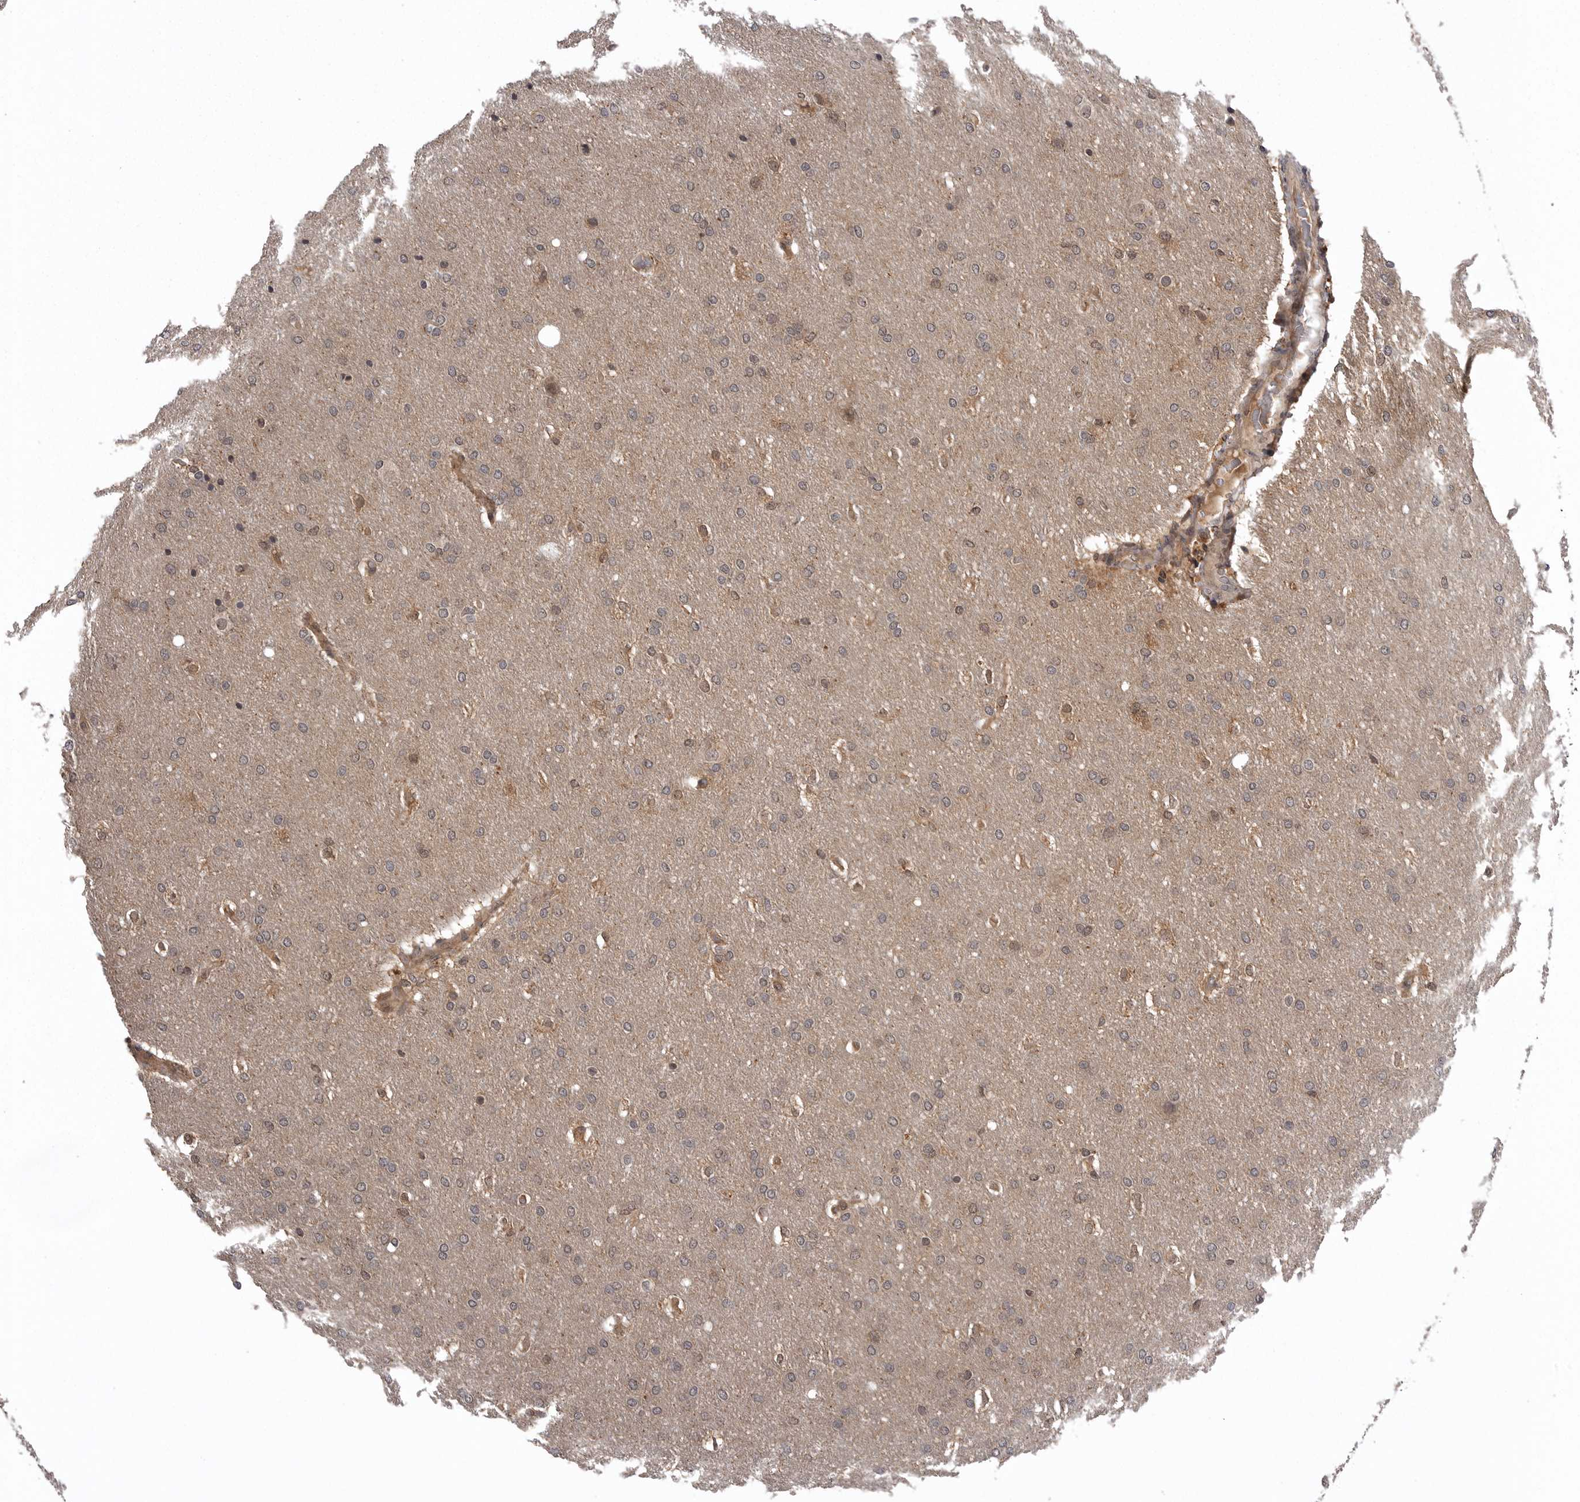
{"staining": {"intensity": "weak", "quantity": "<25%", "location": "nuclear"}, "tissue": "glioma", "cell_type": "Tumor cells", "image_type": "cancer", "snomed": [{"axis": "morphology", "description": "Glioma, malignant, Low grade"}, {"axis": "topography", "description": "Brain"}], "caption": "Tumor cells show no significant staining in low-grade glioma (malignant).", "gene": "AOAH", "patient": {"sex": "female", "age": 37}}